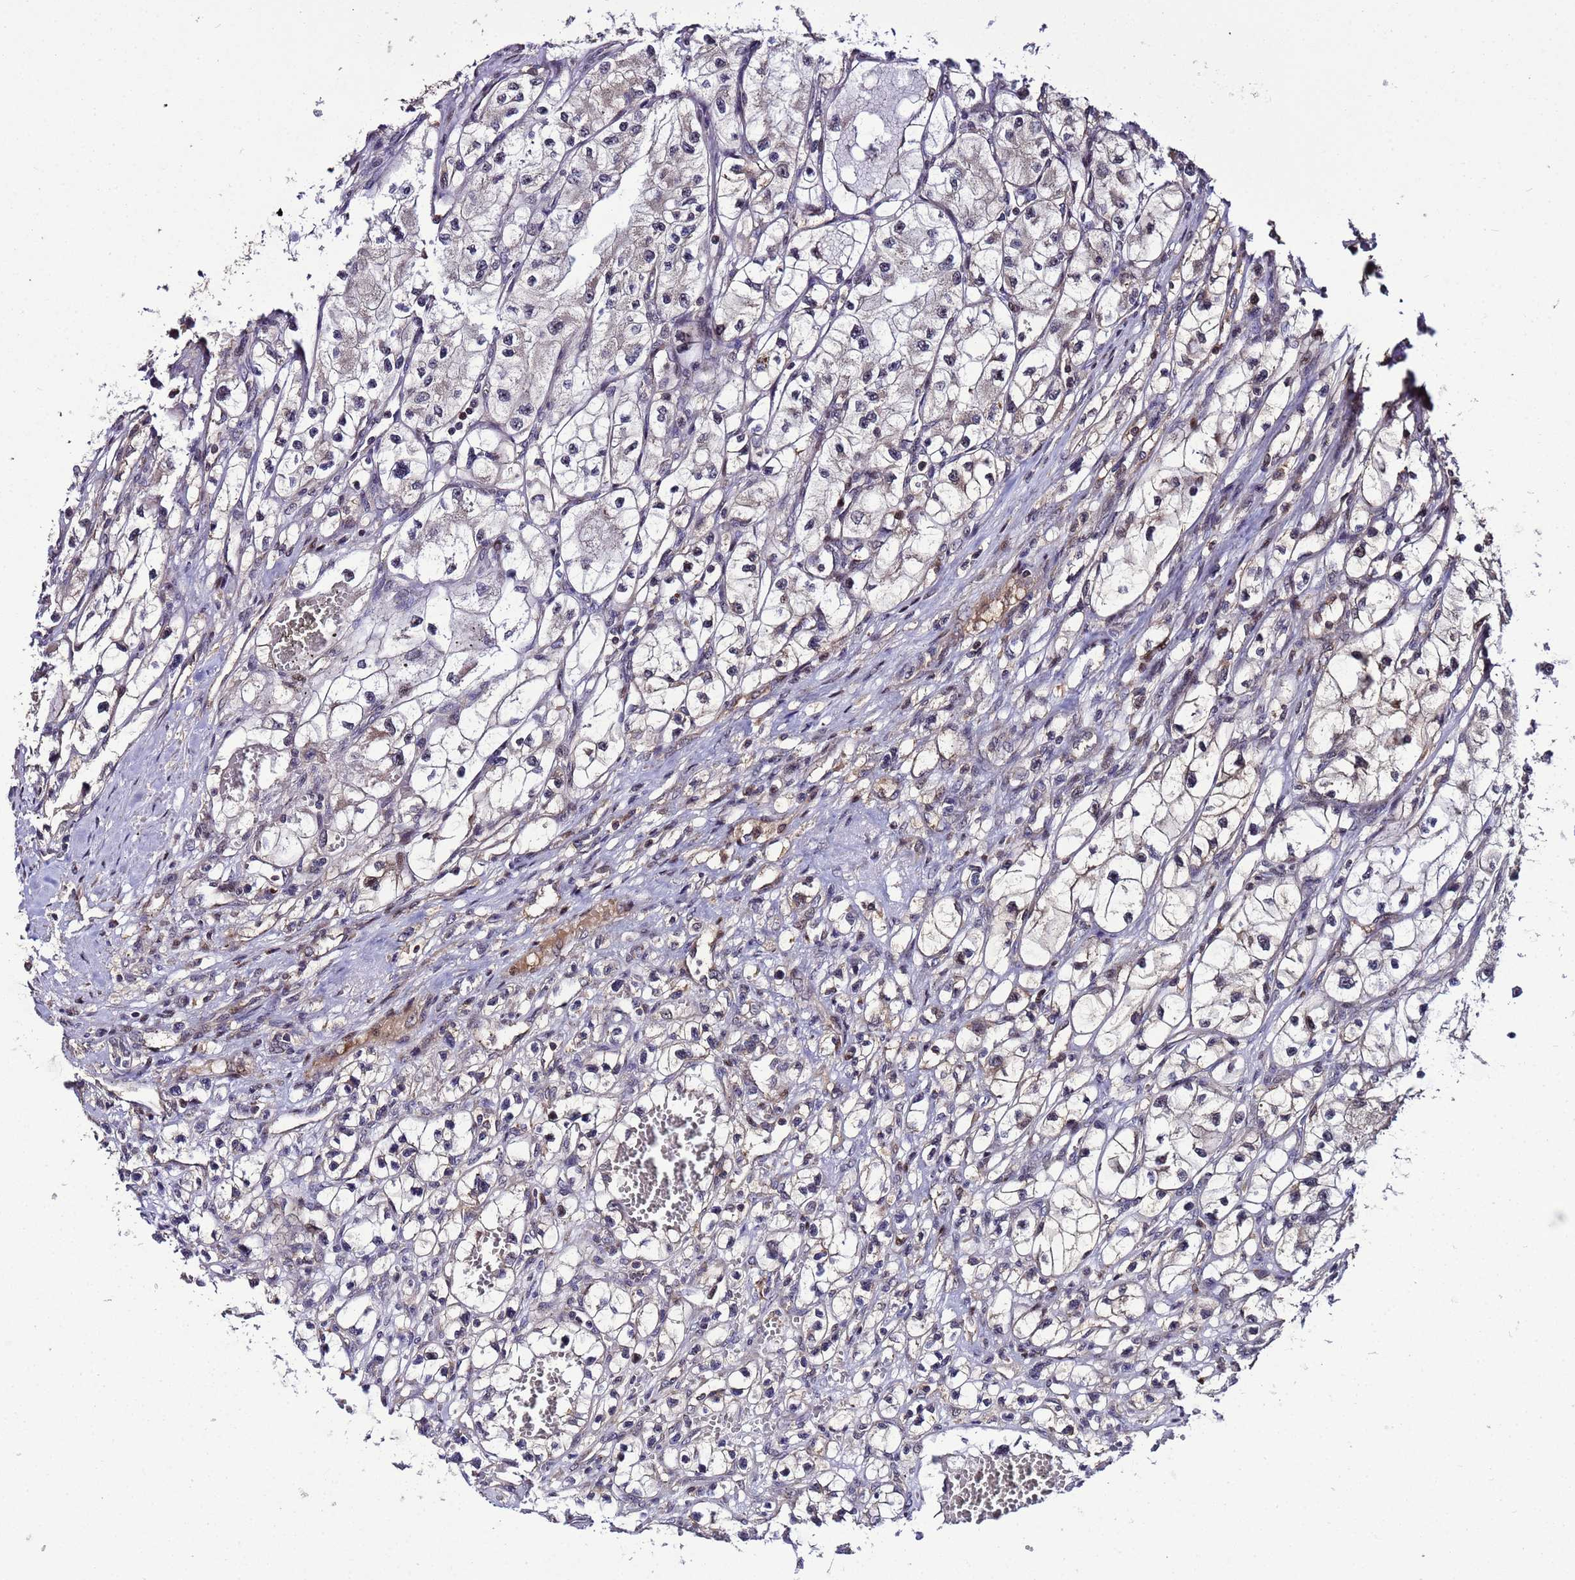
{"staining": {"intensity": "negative", "quantity": "none", "location": "none"}, "tissue": "renal cancer", "cell_type": "Tumor cells", "image_type": "cancer", "snomed": [{"axis": "morphology", "description": "Adenocarcinoma, NOS"}, {"axis": "topography", "description": "Kidney"}], "caption": "A histopathology image of renal cancer stained for a protein demonstrates no brown staining in tumor cells.", "gene": "WNK4", "patient": {"sex": "female", "age": 57}}